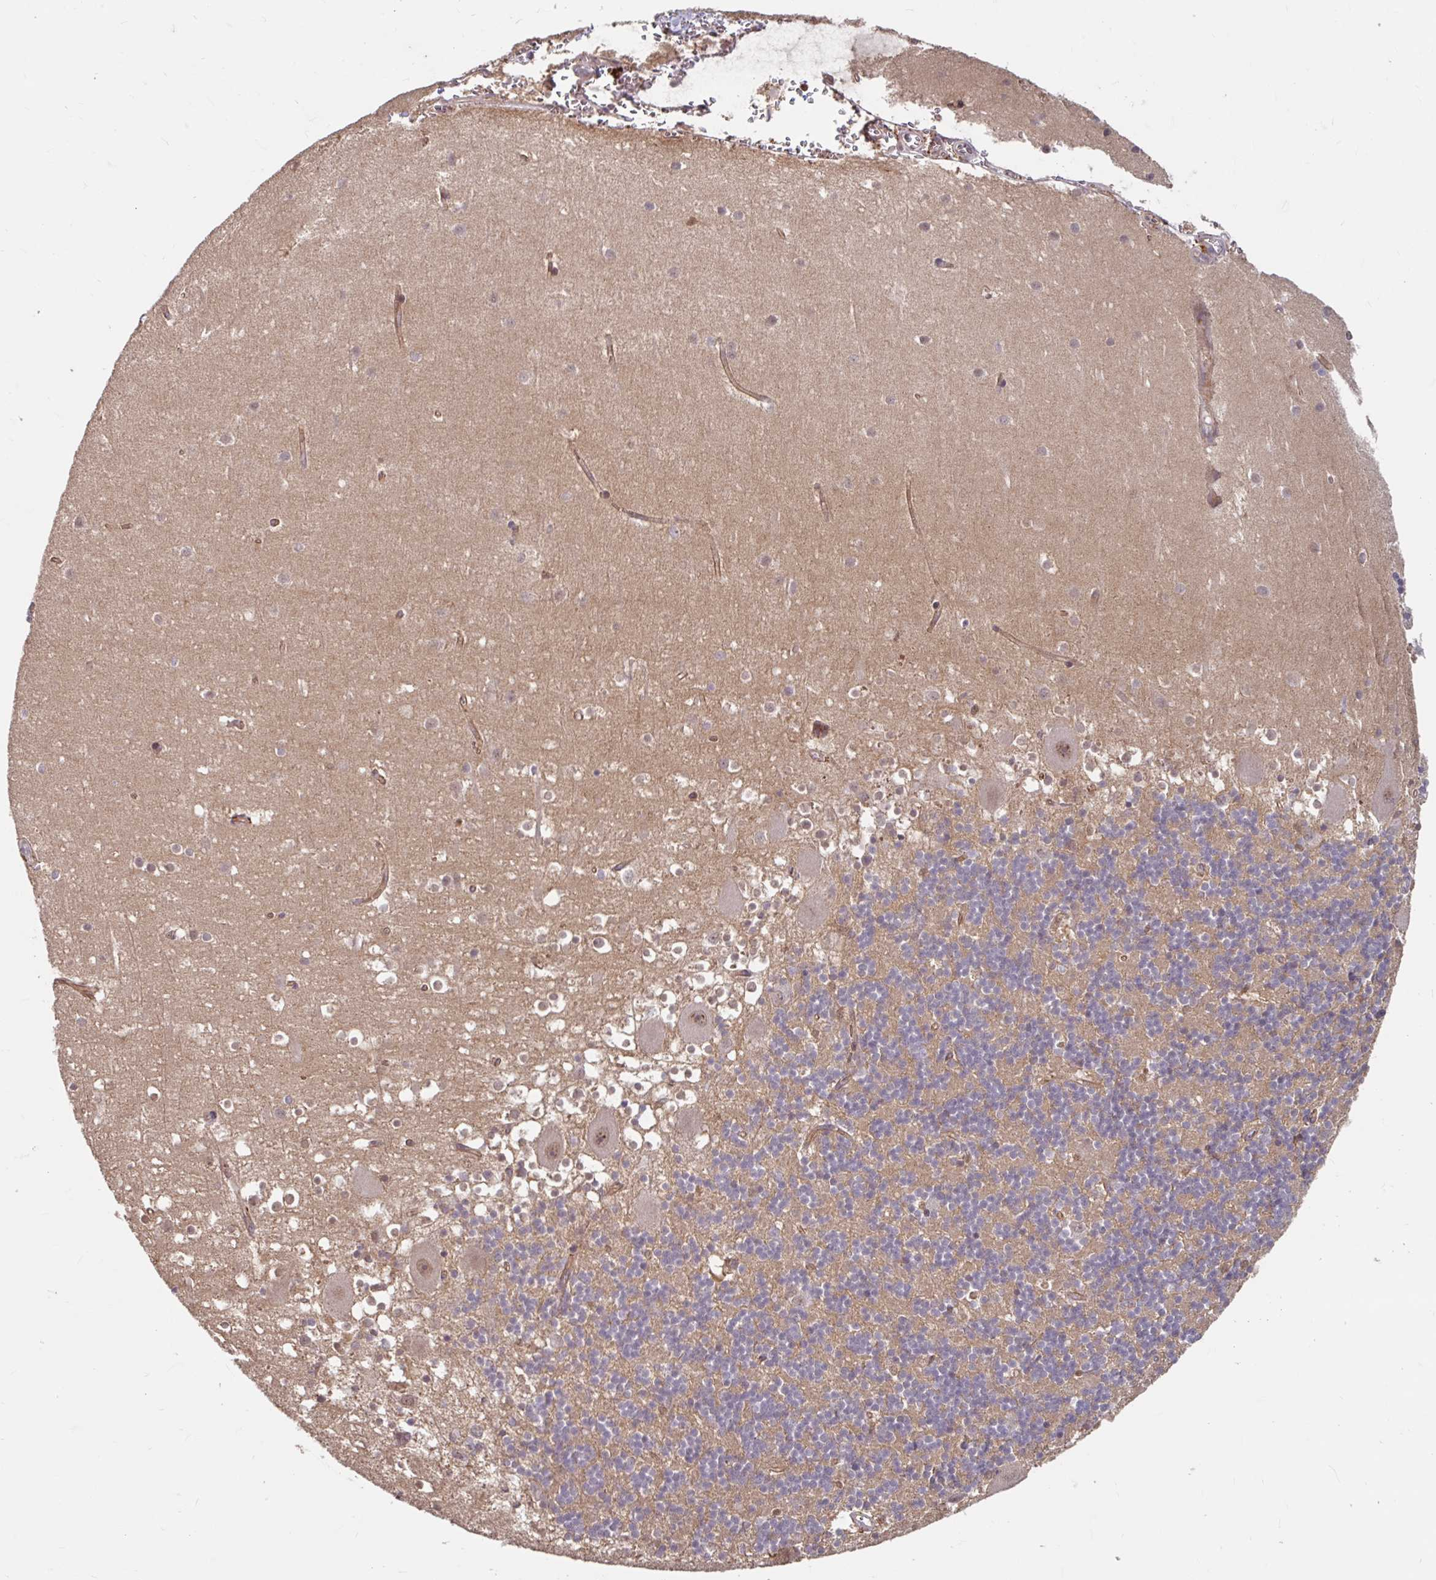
{"staining": {"intensity": "weak", "quantity": ">75%", "location": "cytoplasmic/membranous"}, "tissue": "cerebellum", "cell_type": "Cells in granular layer", "image_type": "normal", "snomed": [{"axis": "morphology", "description": "Normal tissue, NOS"}, {"axis": "topography", "description": "Cerebellum"}], "caption": "Protein analysis of unremarkable cerebellum demonstrates weak cytoplasmic/membranous staining in about >75% of cells in granular layer.", "gene": "STYXL1", "patient": {"sex": "male", "age": 54}}